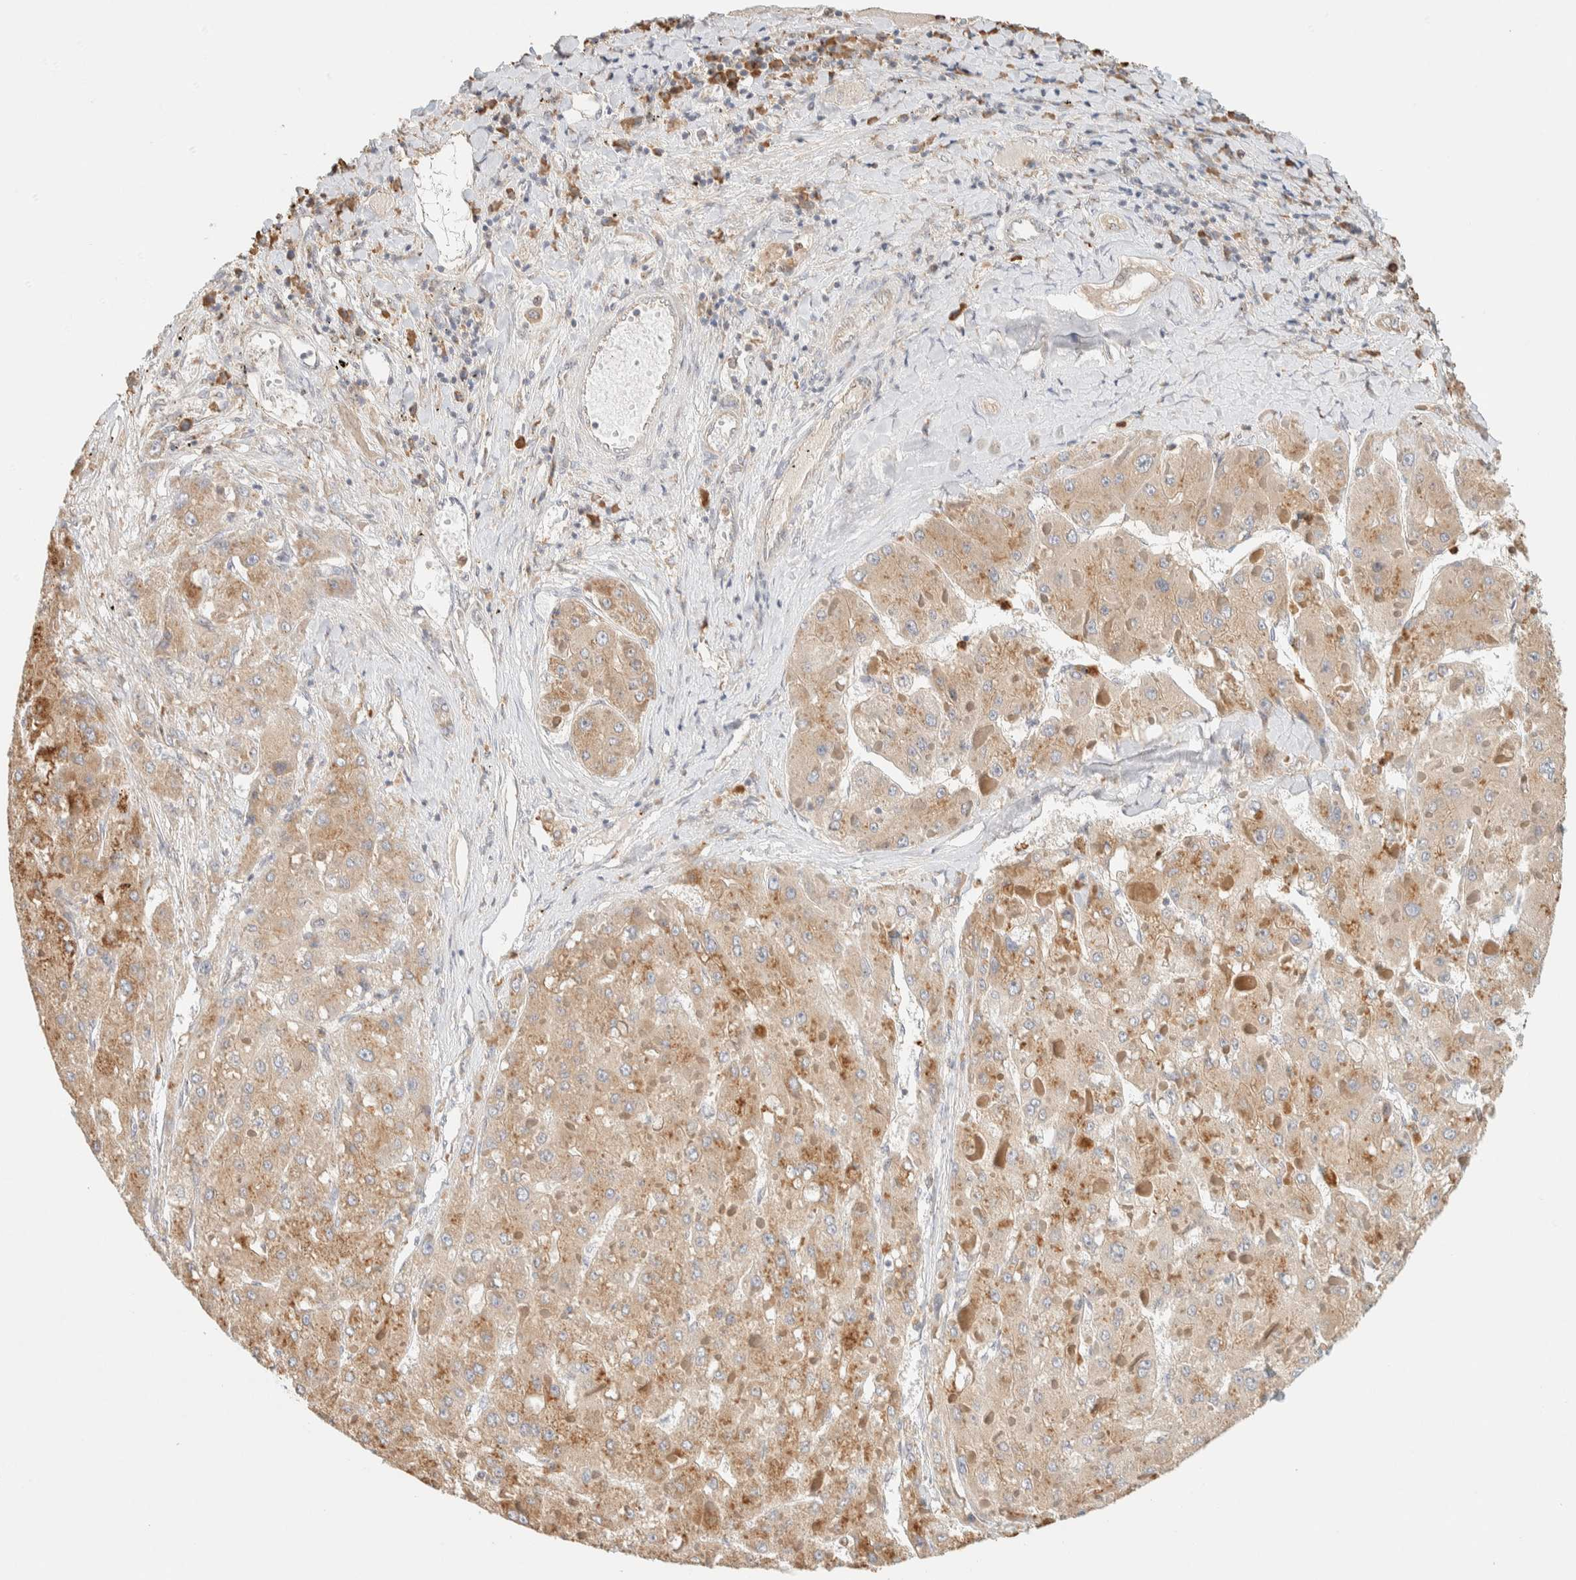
{"staining": {"intensity": "weak", "quantity": ">75%", "location": "cytoplasmic/membranous"}, "tissue": "liver cancer", "cell_type": "Tumor cells", "image_type": "cancer", "snomed": [{"axis": "morphology", "description": "Carcinoma, Hepatocellular, NOS"}, {"axis": "topography", "description": "Liver"}], "caption": "An image showing weak cytoplasmic/membranous staining in approximately >75% of tumor cells in hepatocellular carcinoma (liver), as visualized by brown immunohistochemical staining.", "gene": "TTC3", "patient": {"sex": "female", "age": 73}}